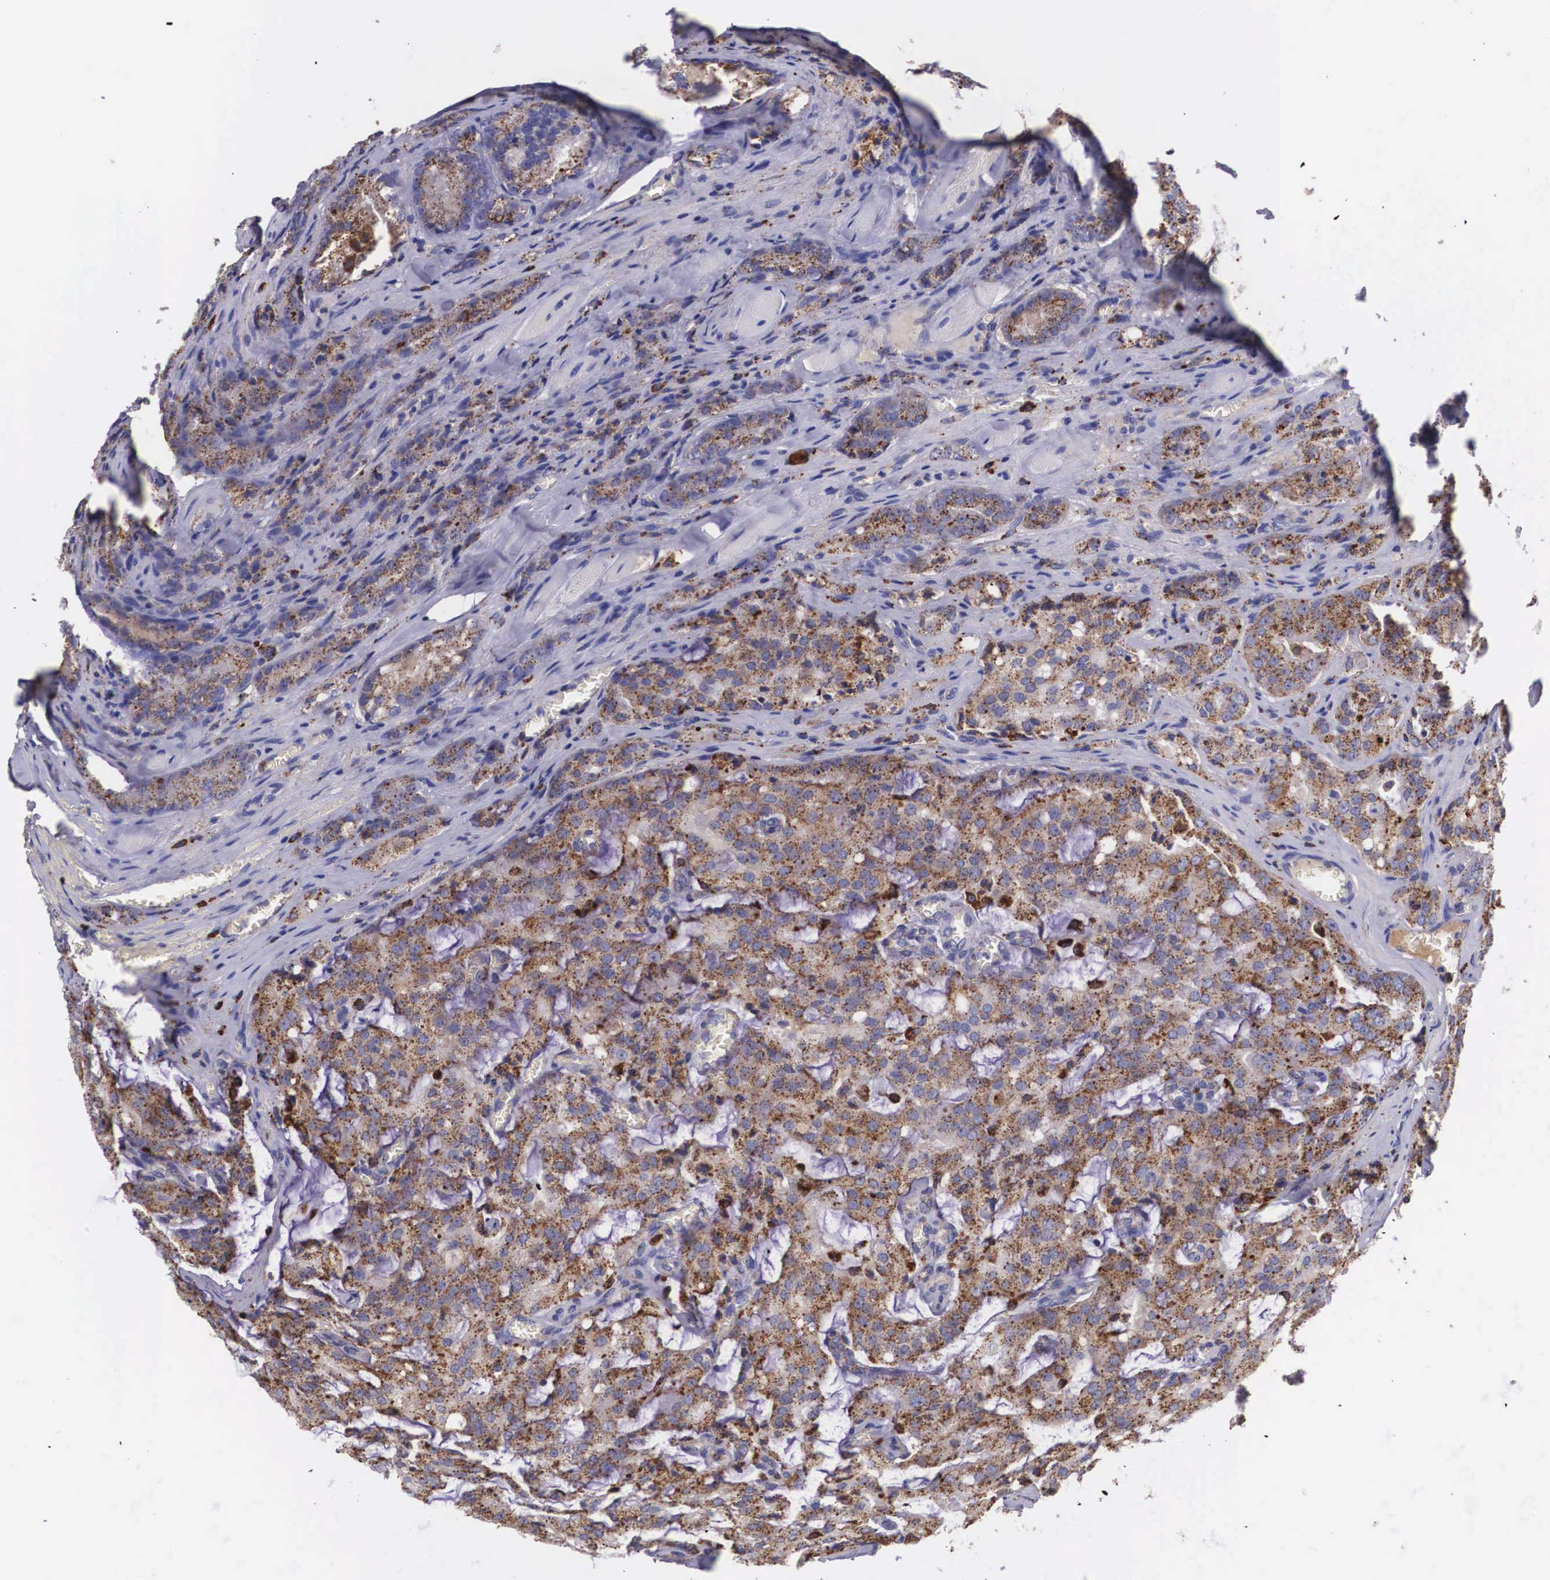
{"staining": {"intensity": "moderate", "quantity": ">75%", "location": "cytoplasmic/membranous"}, "tissue": "prostate cancer", "cell_type": "Tumor cells", "image_type": "cancer", "snomed": [{"axis": "morphology", "description": "Adenocarcinoma, Medium grade"}, {"axis": "topography", "description": "Prostate"}], "caption": "Immunohistochemical staining of human prostate cancer (adenocarcinoma (medium-grade)) exhibits medium levels of moderate cytoplasmic/membranous positivity in about >75% of tumor cells.", "gene": "NAGA", "patient": {"sex": "male", "age": 60}}